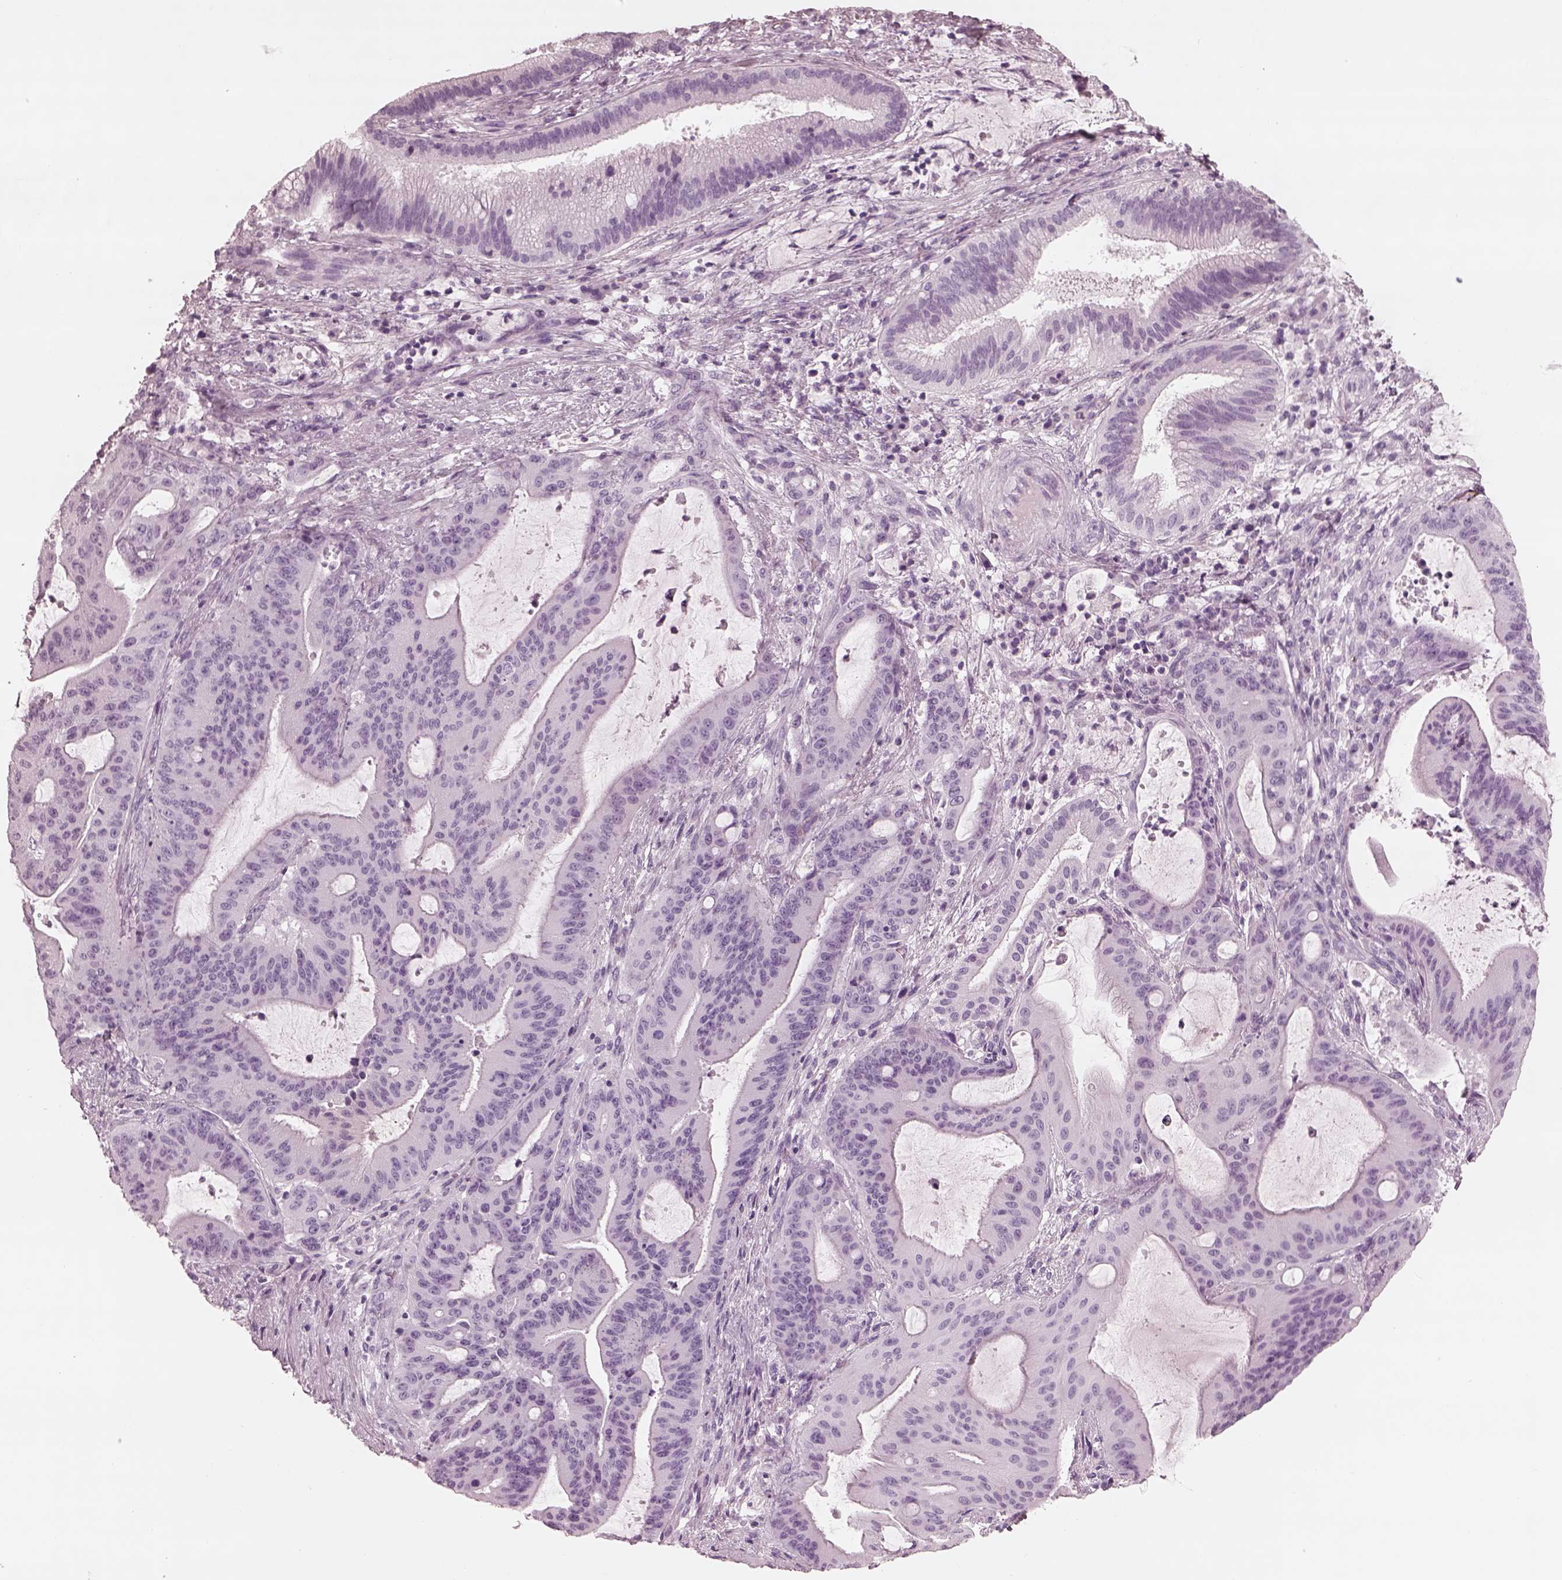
{"staining": {"intensity": "negative", "quantity": "none", "location": "none"}, "tissue": "liver cancer", "cell_type": "Tumor cells", "image_type": "cancer", "snomed": [{"axis": "morphology", "description": "Cholangiocarcinoma"}, {"axis": "topography", "description": "Liver"}], "caption": "Immunohistochemical staining of human cholangiocarcinoma (liver) demonstrates no significant expression in tumor cells.", "gene": "FABP9", "patient": {"sex": "female", "age": 73}}